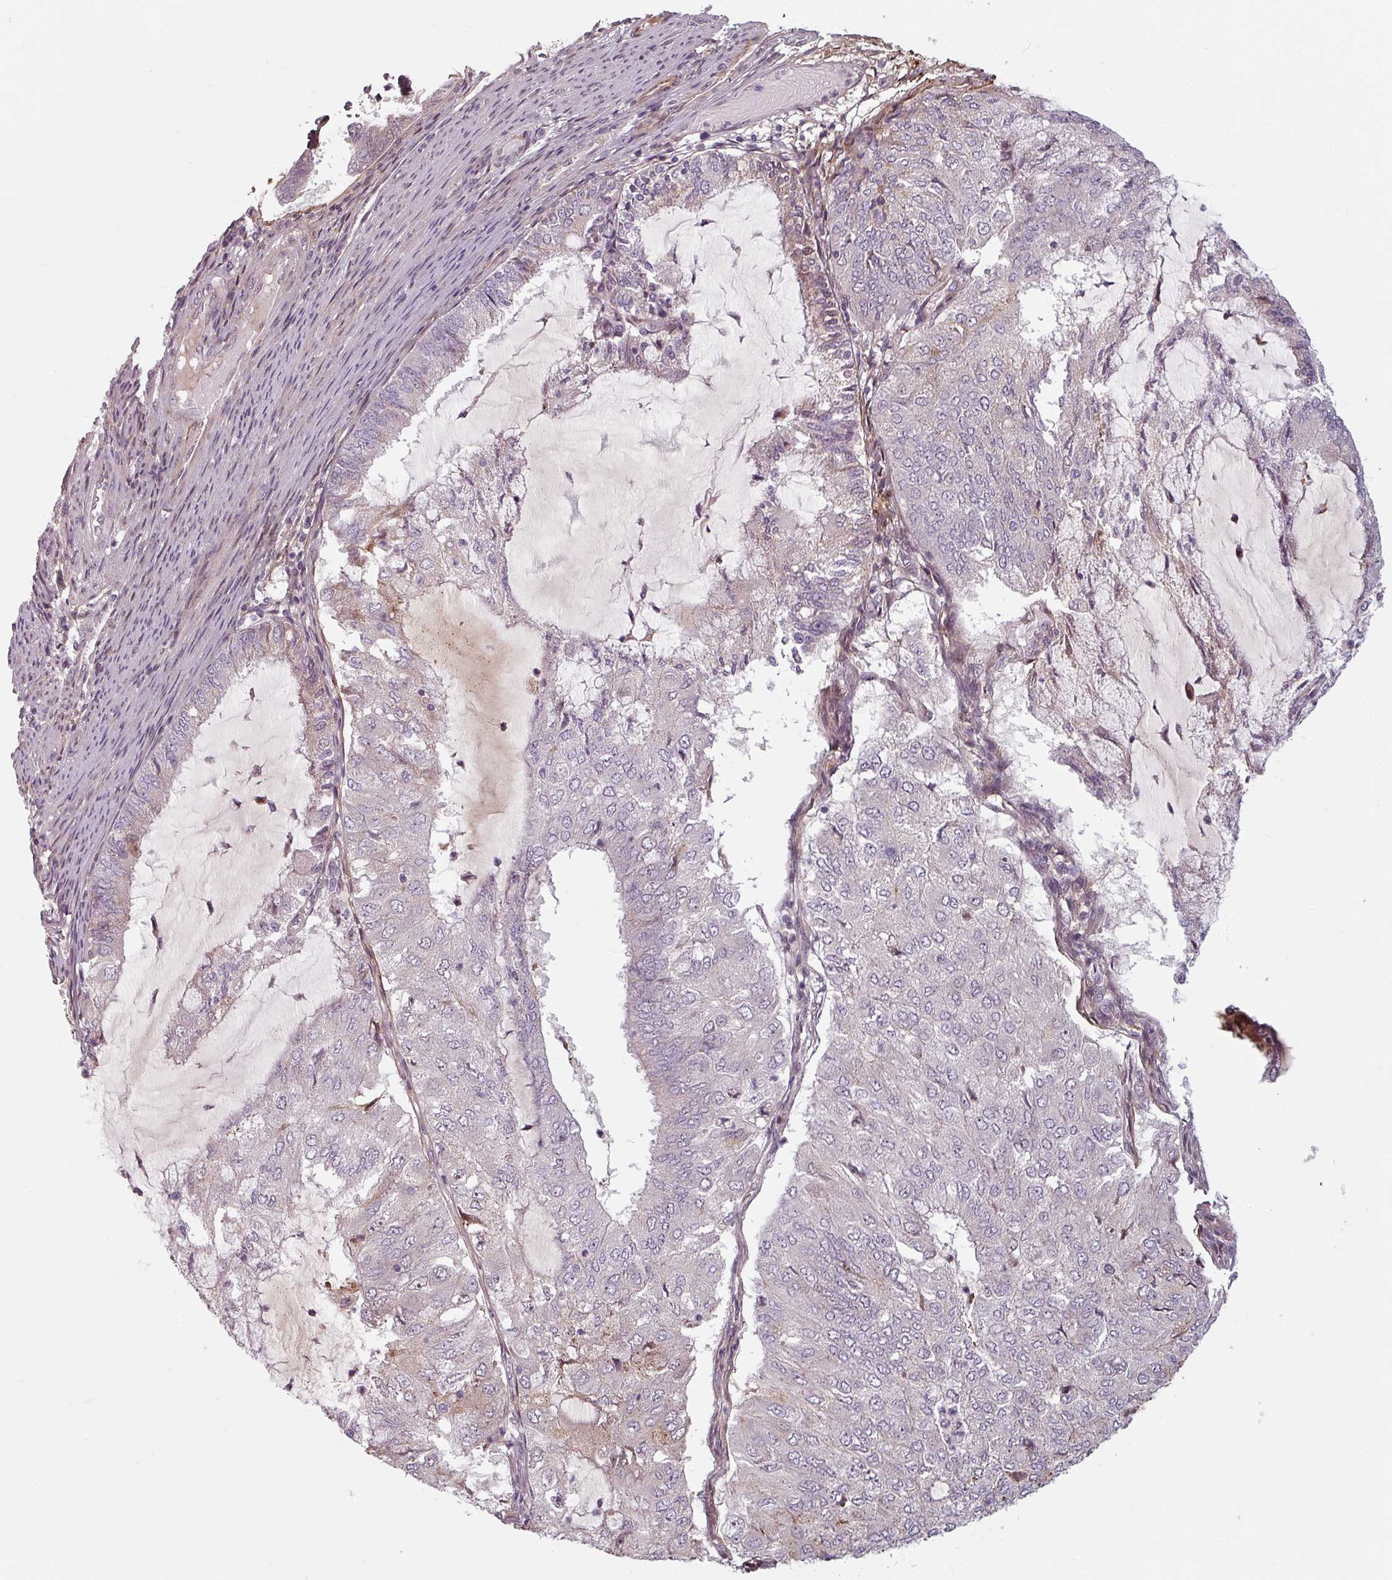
{"staining": {"intensity": "negative", "quantity": "none", "location": "none"}, "tissue": "endometrial cancer", "cell_type": "Tumor cells", "image_type": "cancer", "snomed": [{"axis": "morphology", "description": "Adenocarcinoma, NOS"}, {"axis": "topography", "description": "Endometrium"}], "caption": "Protein analysis of endometrial adenocarcinoma exhibits no significant staining in tumor cells.", "gene": "CYB5RL", "patient": {"sex": "female", "age": 81}}